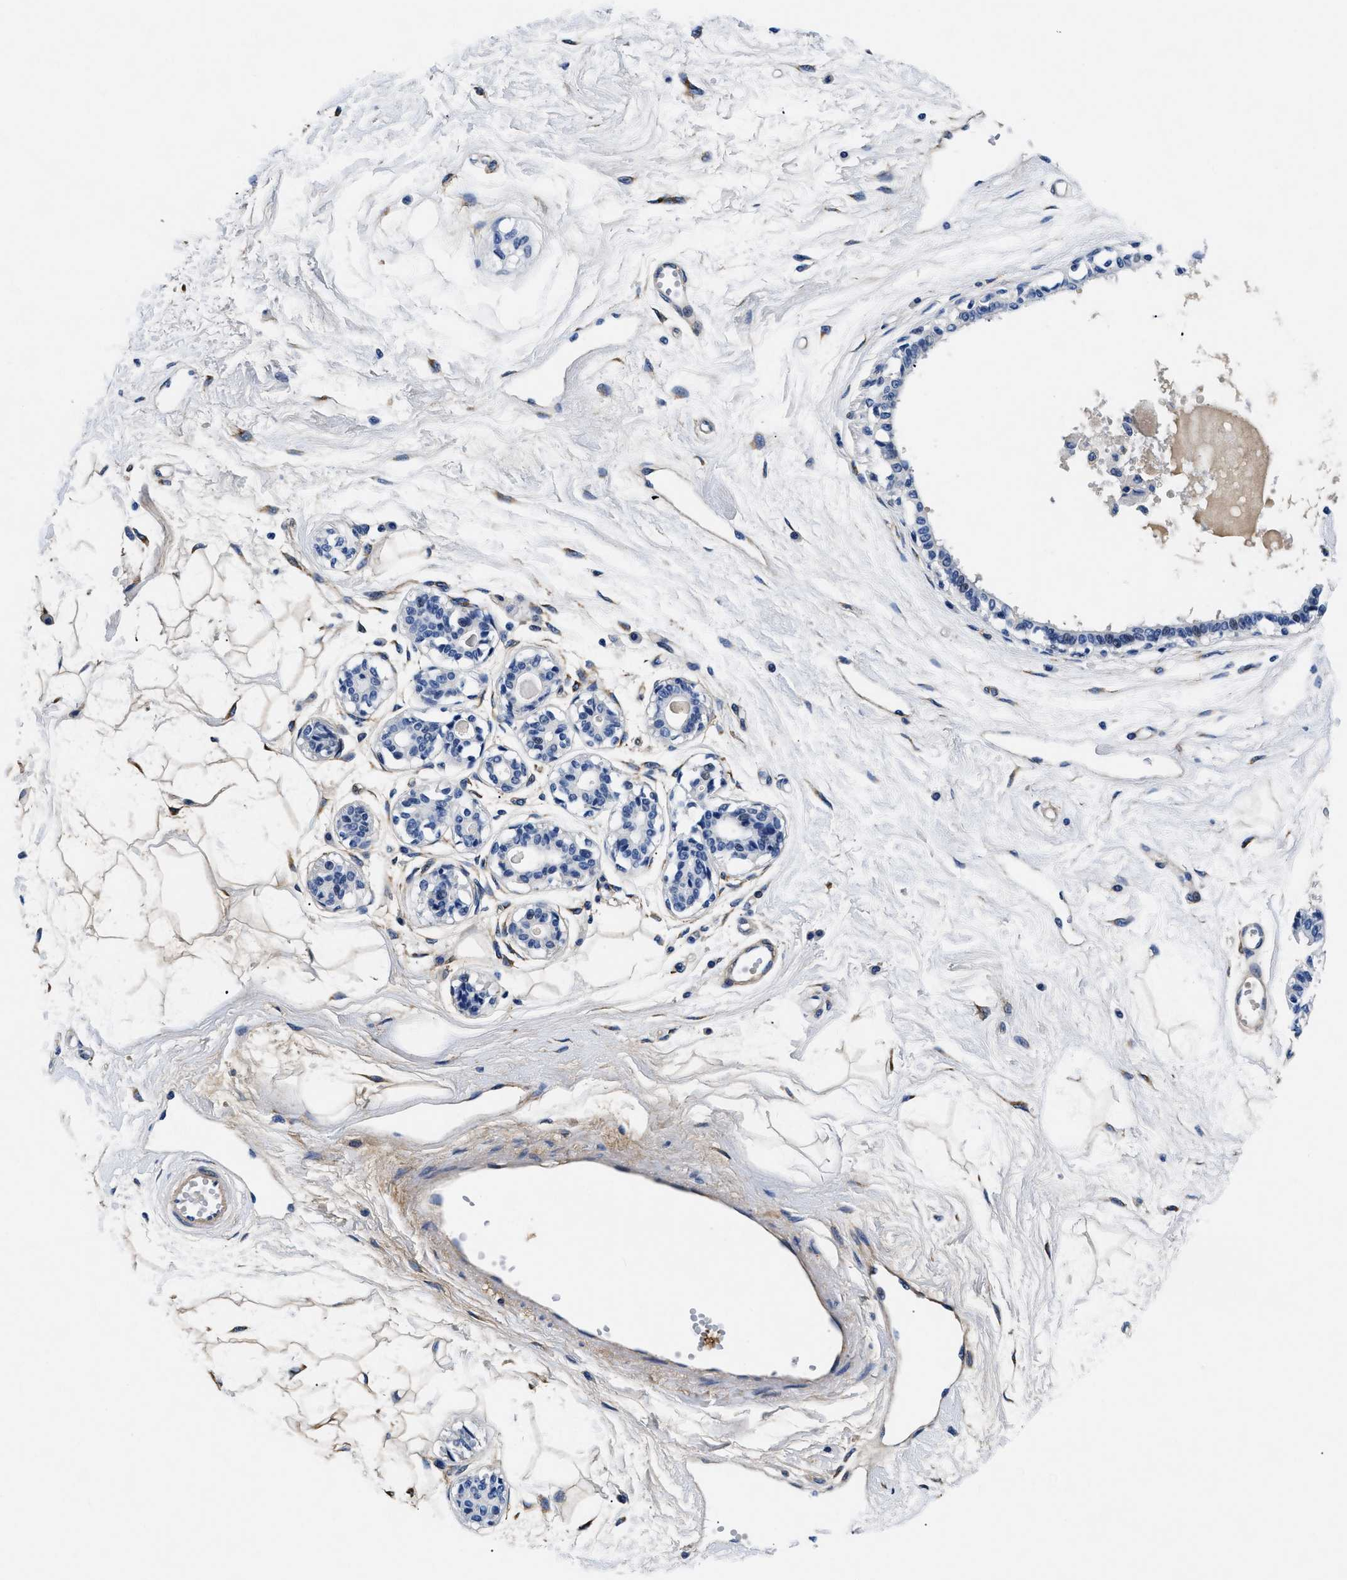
{"staining": {"intensity": "moderate", "quantity": "25%-75%", "location": "cytoplasmic/membranous"}, "tissue": "breast", "cell_type": "Adipocytes", "image_type": "normal", "snomed": [{"axis": "morphology", "description": "Normal tissue, NOS"}, {"axis": "topography", "description": "Breast"}], "caption": "A brown stain labels moderate cytoplasmic/membranous expression of a protein in adipocytes of unremarkable human breast.", "gene": "LAMA3", "patient": {"sex": "female", "age": 45}}